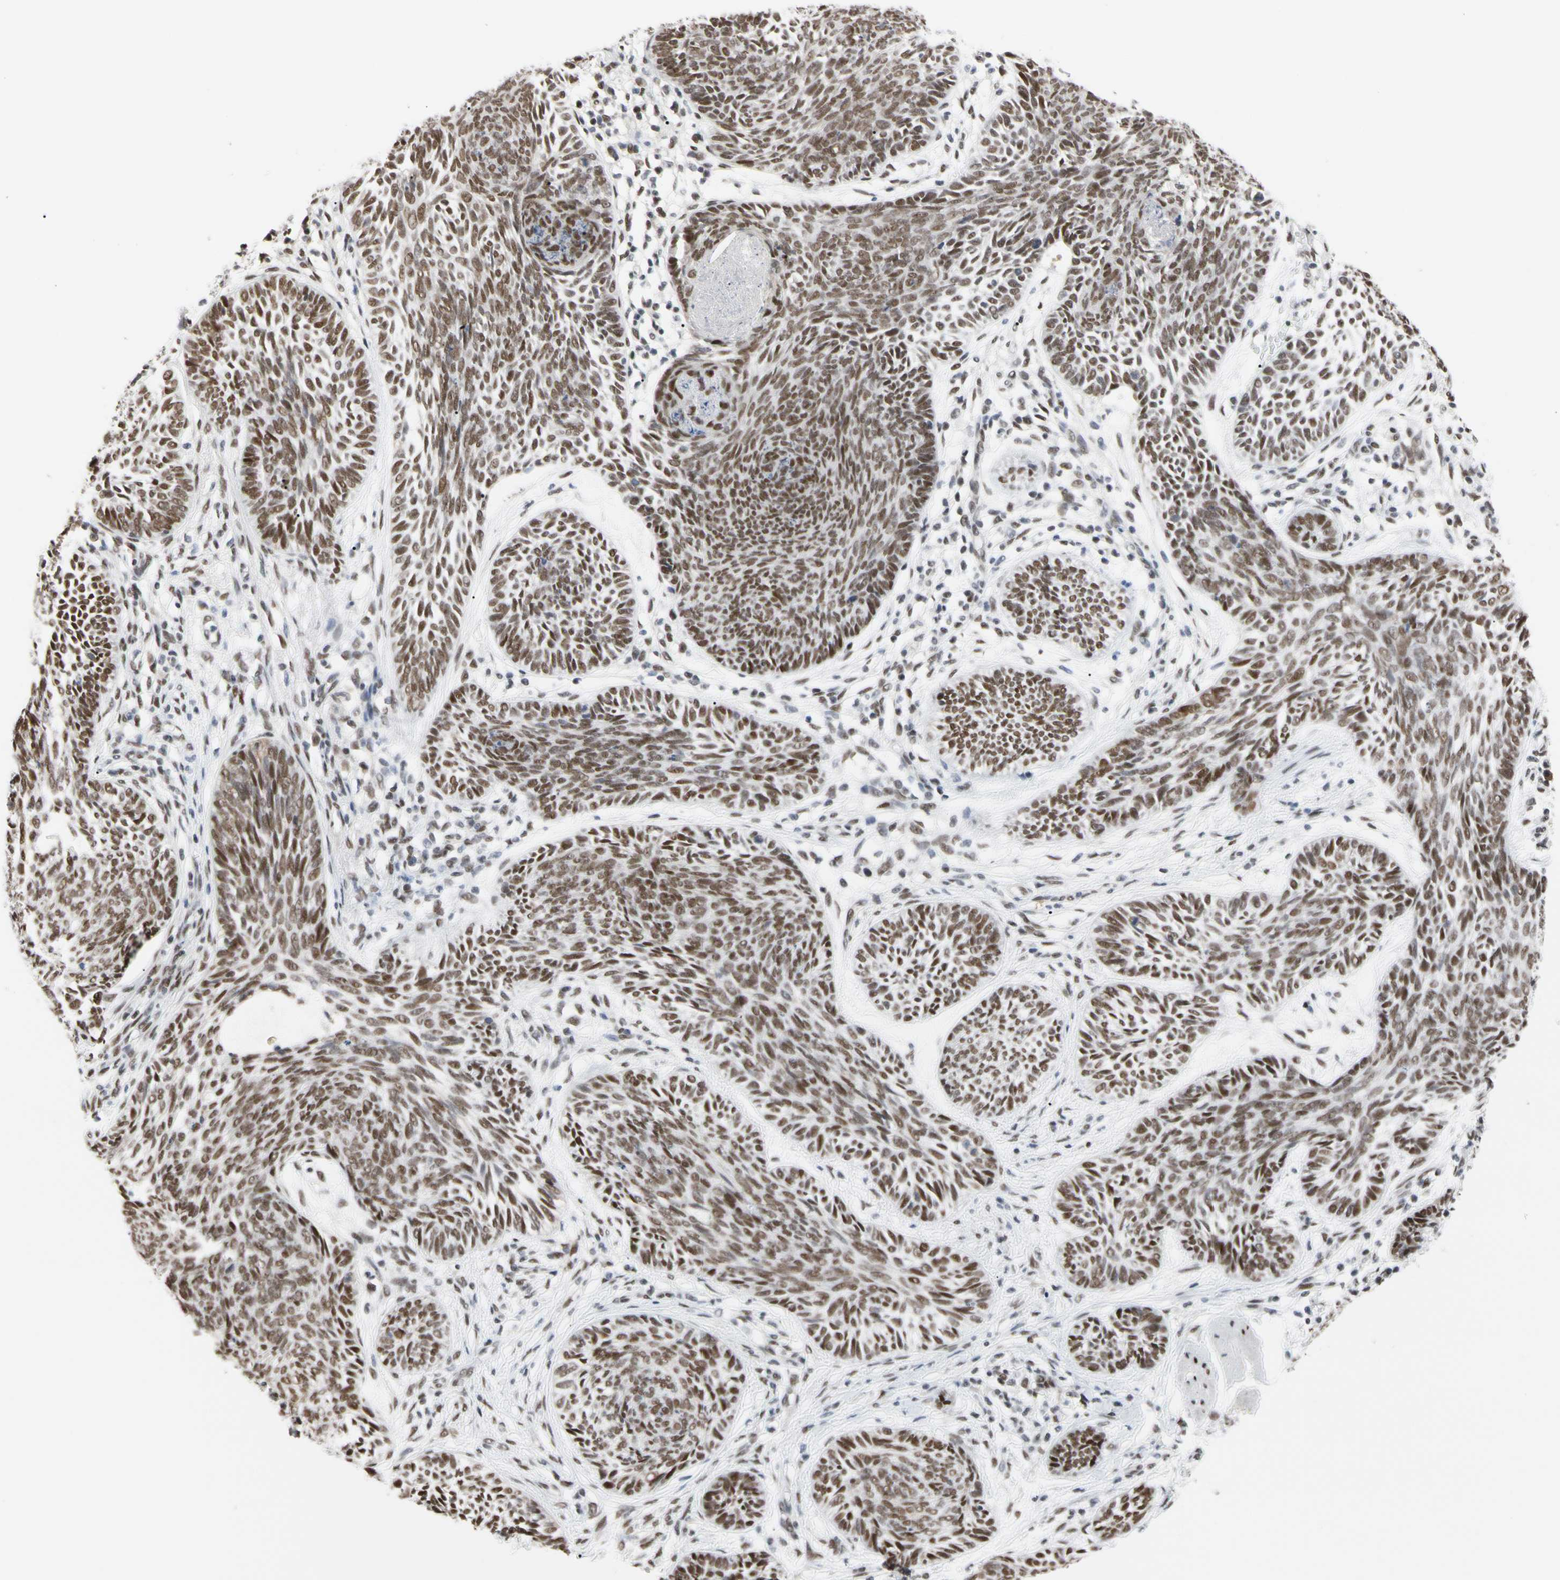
{"staining": {"intensity": "moderate", "quantity": ">75%", "location": "nuclear"}, "tissue": "skin cancer", "cell_type": "Tumor cells", "image_type": "cancer", "snomed": [{"axis": "morphology", "description": "Papilloma, NOS"}, {"axis": "morphology", "description": "Basal cell carcinoma"}, {"axis": "topography", "description": "Skin"}], "caption": "Immunohistochemical staining of skin papilloma demonstrates medium levels of moderate nuclear protein staining in about >75% of tumor cells.", "gene": "FAM98B", "patient": {"sex": "male", "age": 87}}